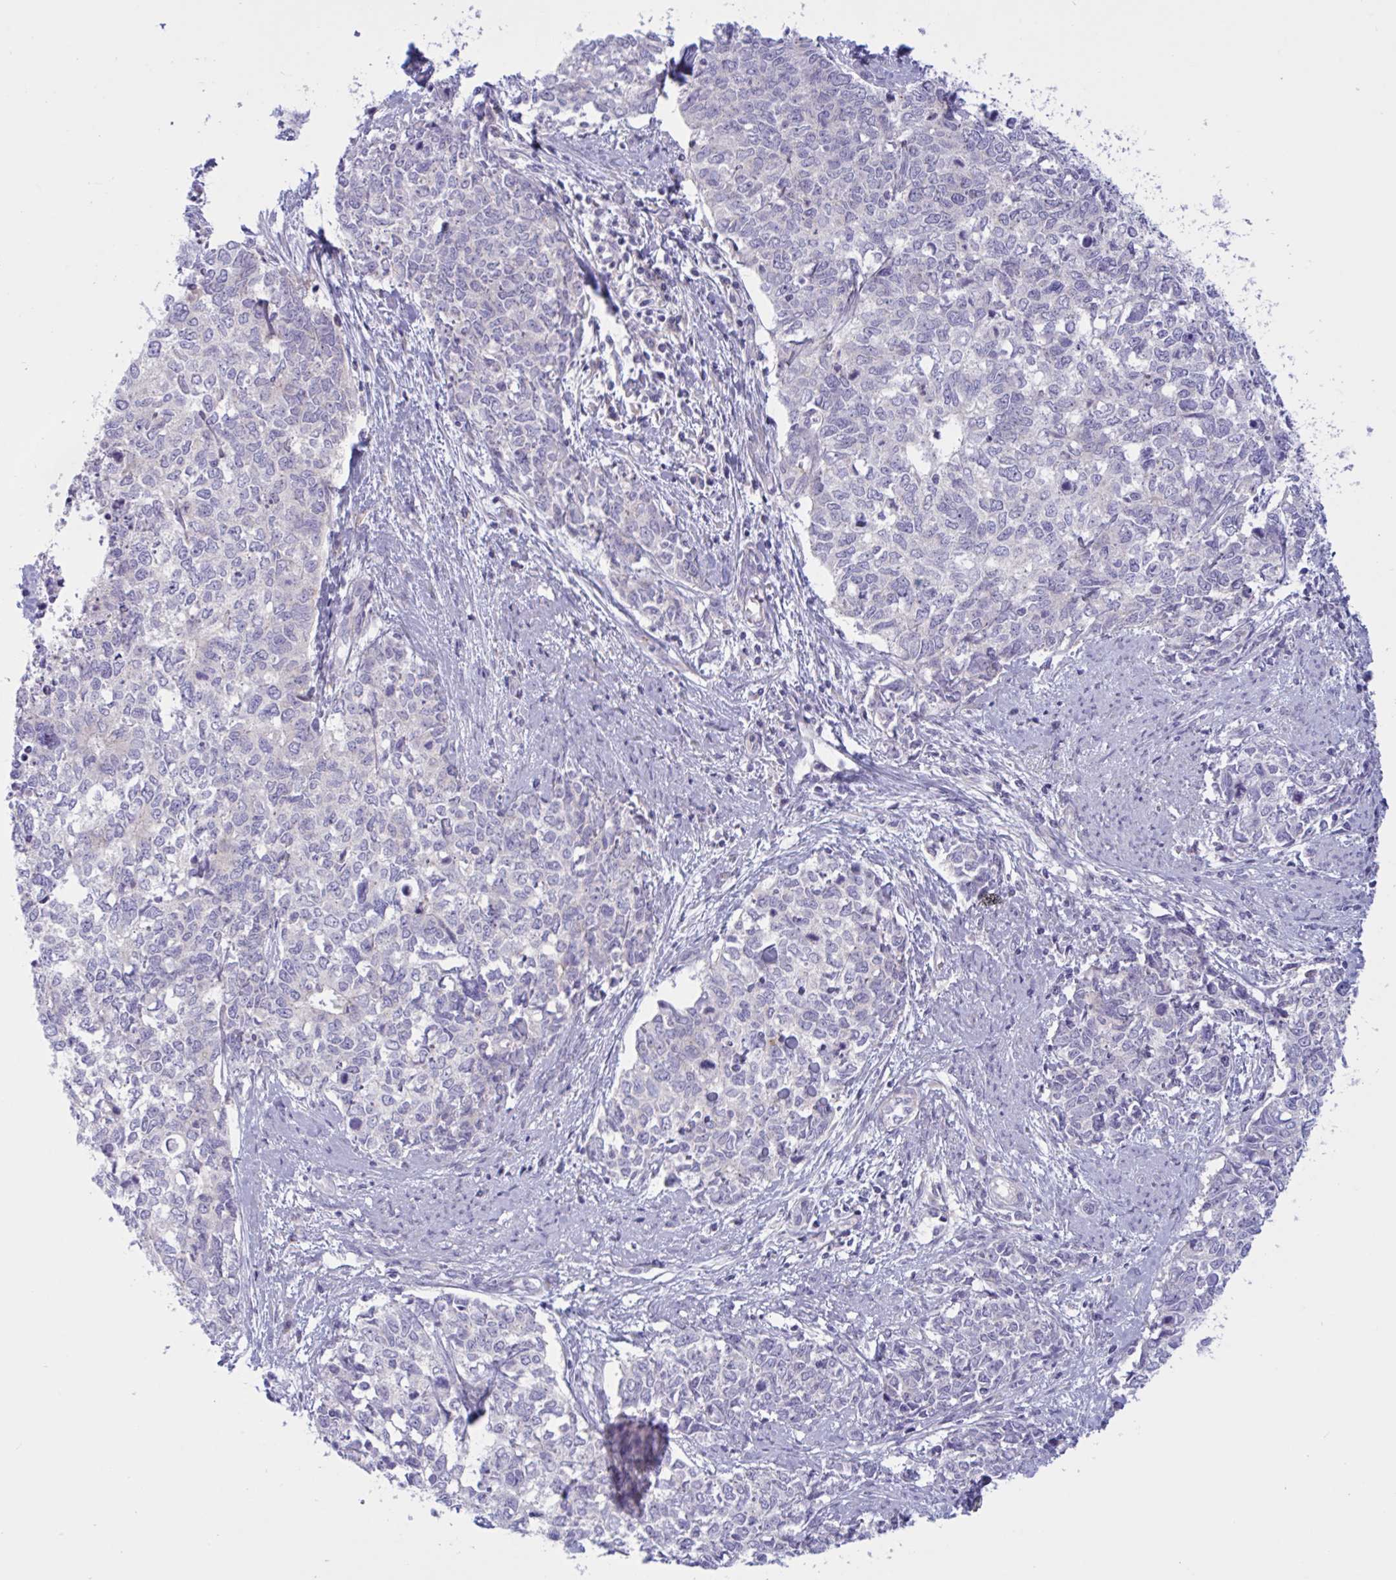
{"staining": {"intensity": "negative", "quantity": "none", "location": "none"}, "tissue": "cervical cancer", "cell_type": "Tumor cells", "image_type": "cancer", "snomed": [{"axis": "morphology", "description": "Adenocarcinoma, NOS"}, {"axis": "topography", "description": "Cervix"}], "caption": "The image displays no staining of tumor cells in adenocarcinoma (cervical).", "gene": "OXLD1", "patient": {"sex": "female", "age": 63}}